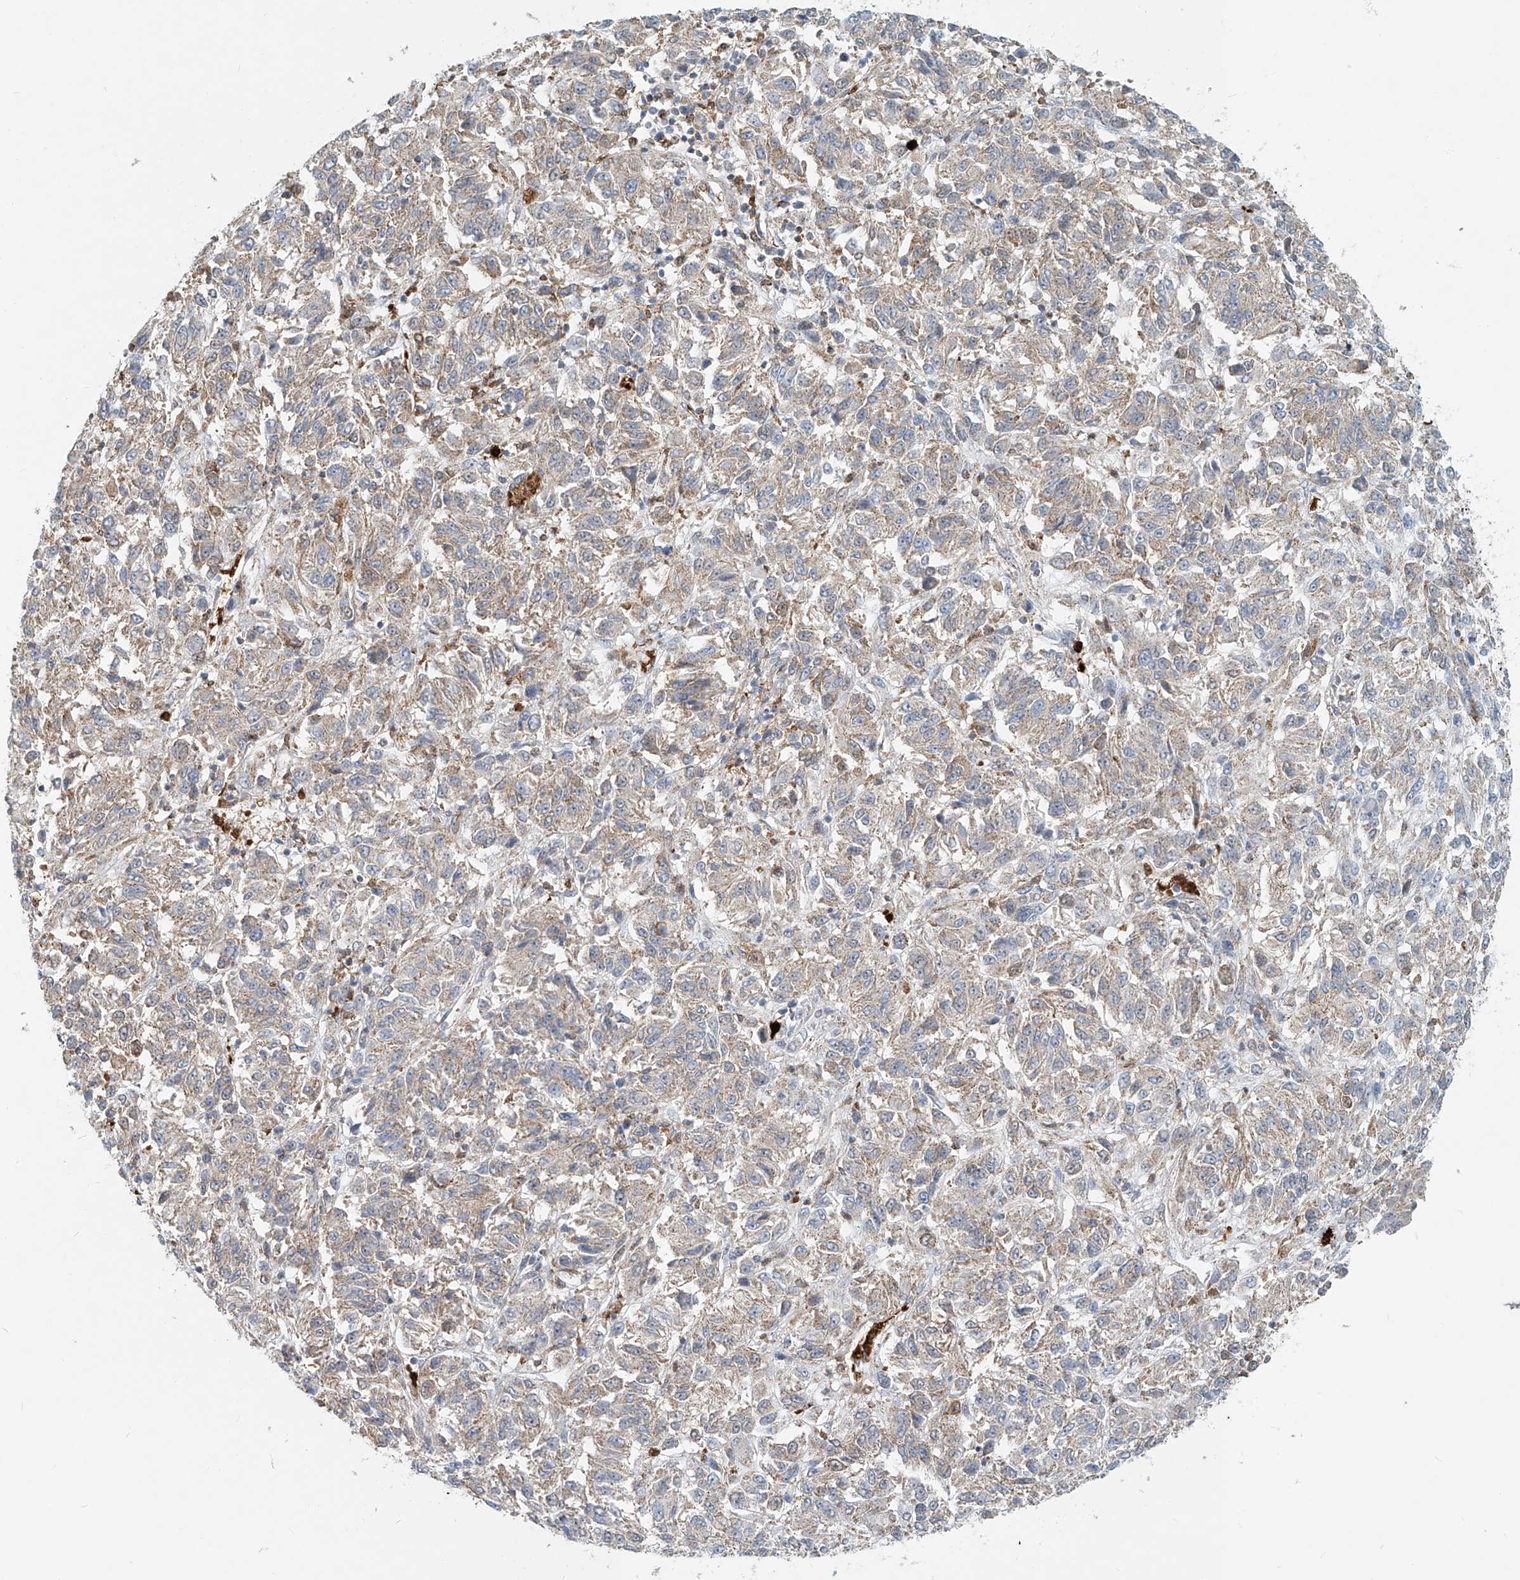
{"staining": {"intensity": "moderate", "quantity": ">75%", "location": "cytoplasmic/membranous"}, "tissue": "melanoma", "cell_type": "Tumor cells", "image_type": "cancer", "snomed": [{"axis": "morphology", "description": "Malignant melanoma, Metastatic site"}, {"axis": "topography", "description": "Lung"}], "caption": "A medium amount of moderate cytoplasmic/membranous positivity is seen in approximately >75% of tumor cells in melanoma tissue.", "gene": "PTPRA", "patient": {"sex": "male", "age": 64}}